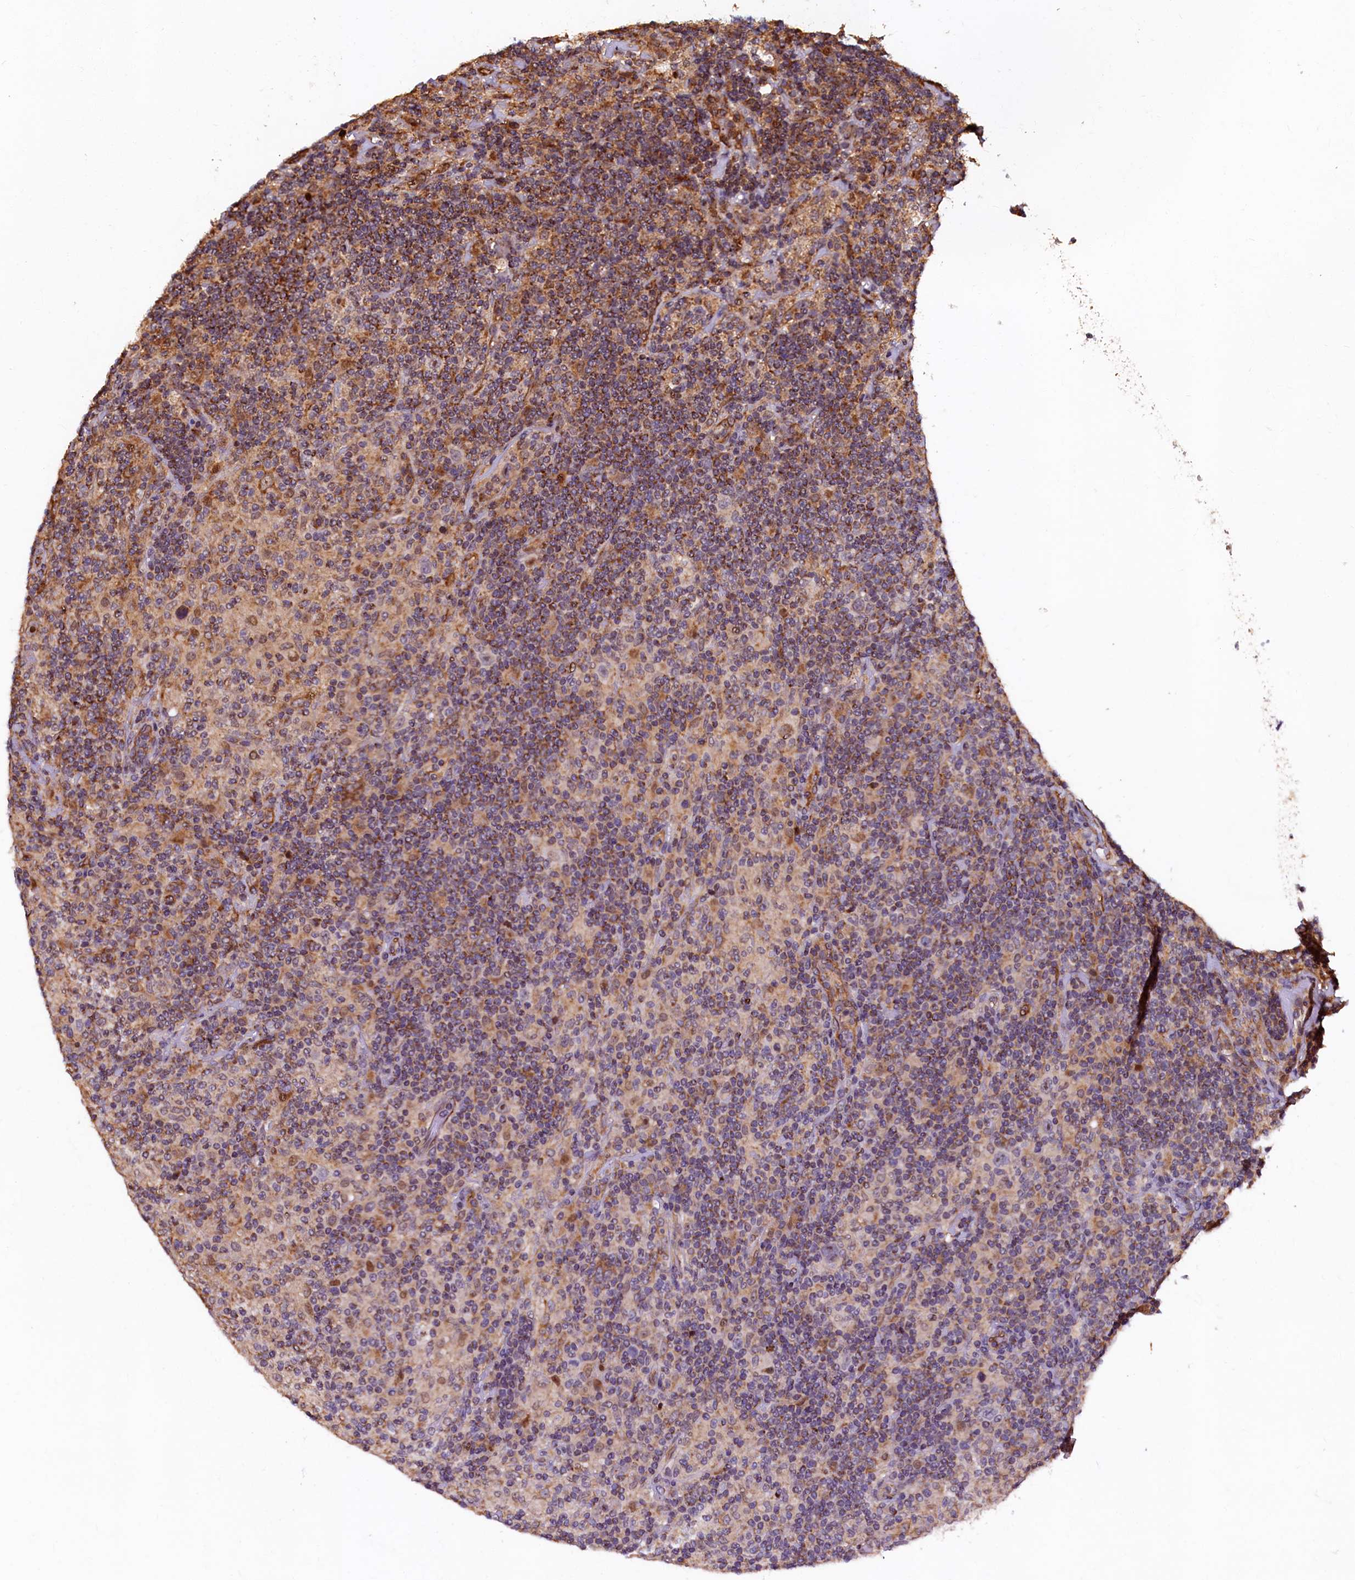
{"staining": {"intensity": "weak", "quantity": "25%-75%", "location": "cytoplasmic/membranous,nuclear"}, "tissue": "lymphoma", "cell_type": "Tumor cells", "image_type": "cancer", "snomed": [{"axis": "morphology", "description": "Hodgkin's disease, NOS"}, {"axis": "topography", "description": "Lymph node"}], "caption": "A high-resolution micrograph shows IHC staining of lymphoma, which displays weak cytoplasmic/membranous and nuclear staining in about 25%-75% of tumor cells.", "gene": "NCKAP5L", "patient": {"sex": "male", "age": 70}}